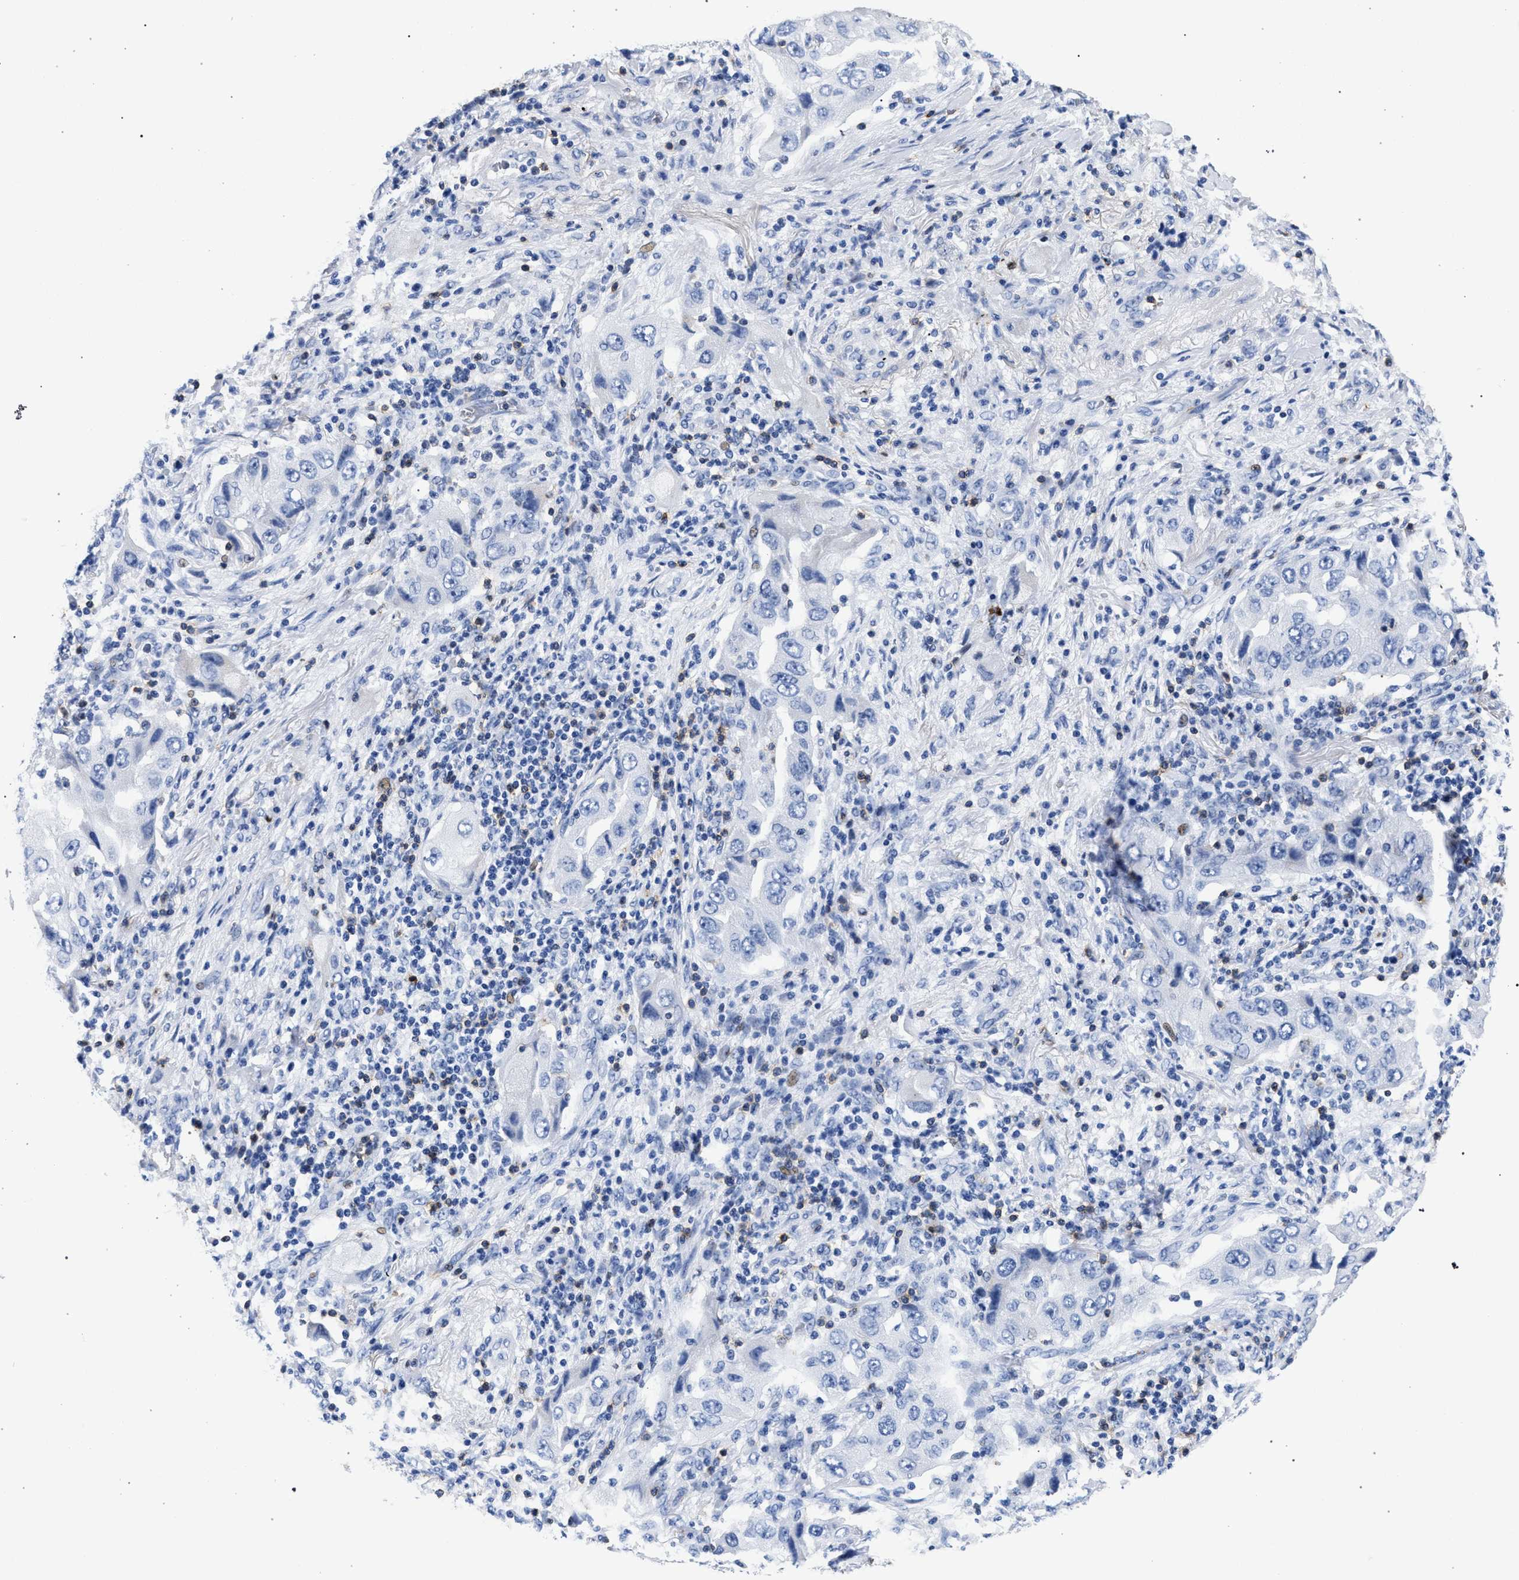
{"staining": {"intensity": "negative", "quantity": "none", "location": "none"}, "tissue": "lung cancer", "cell_type": "Tumor cells", "image_type": "cancer", "snomed": [{"axis": "morphology", "description": "Adenocarcinoma, NOS"}, {"axis": "topography", "description": "Lung"}], "caption": "This is a image of immunohistochemistry staining of lung cancer, which shows no expression in tumor cells.", "gene": "KLRK1", "patient": {"sex": "female", "age": 65}}